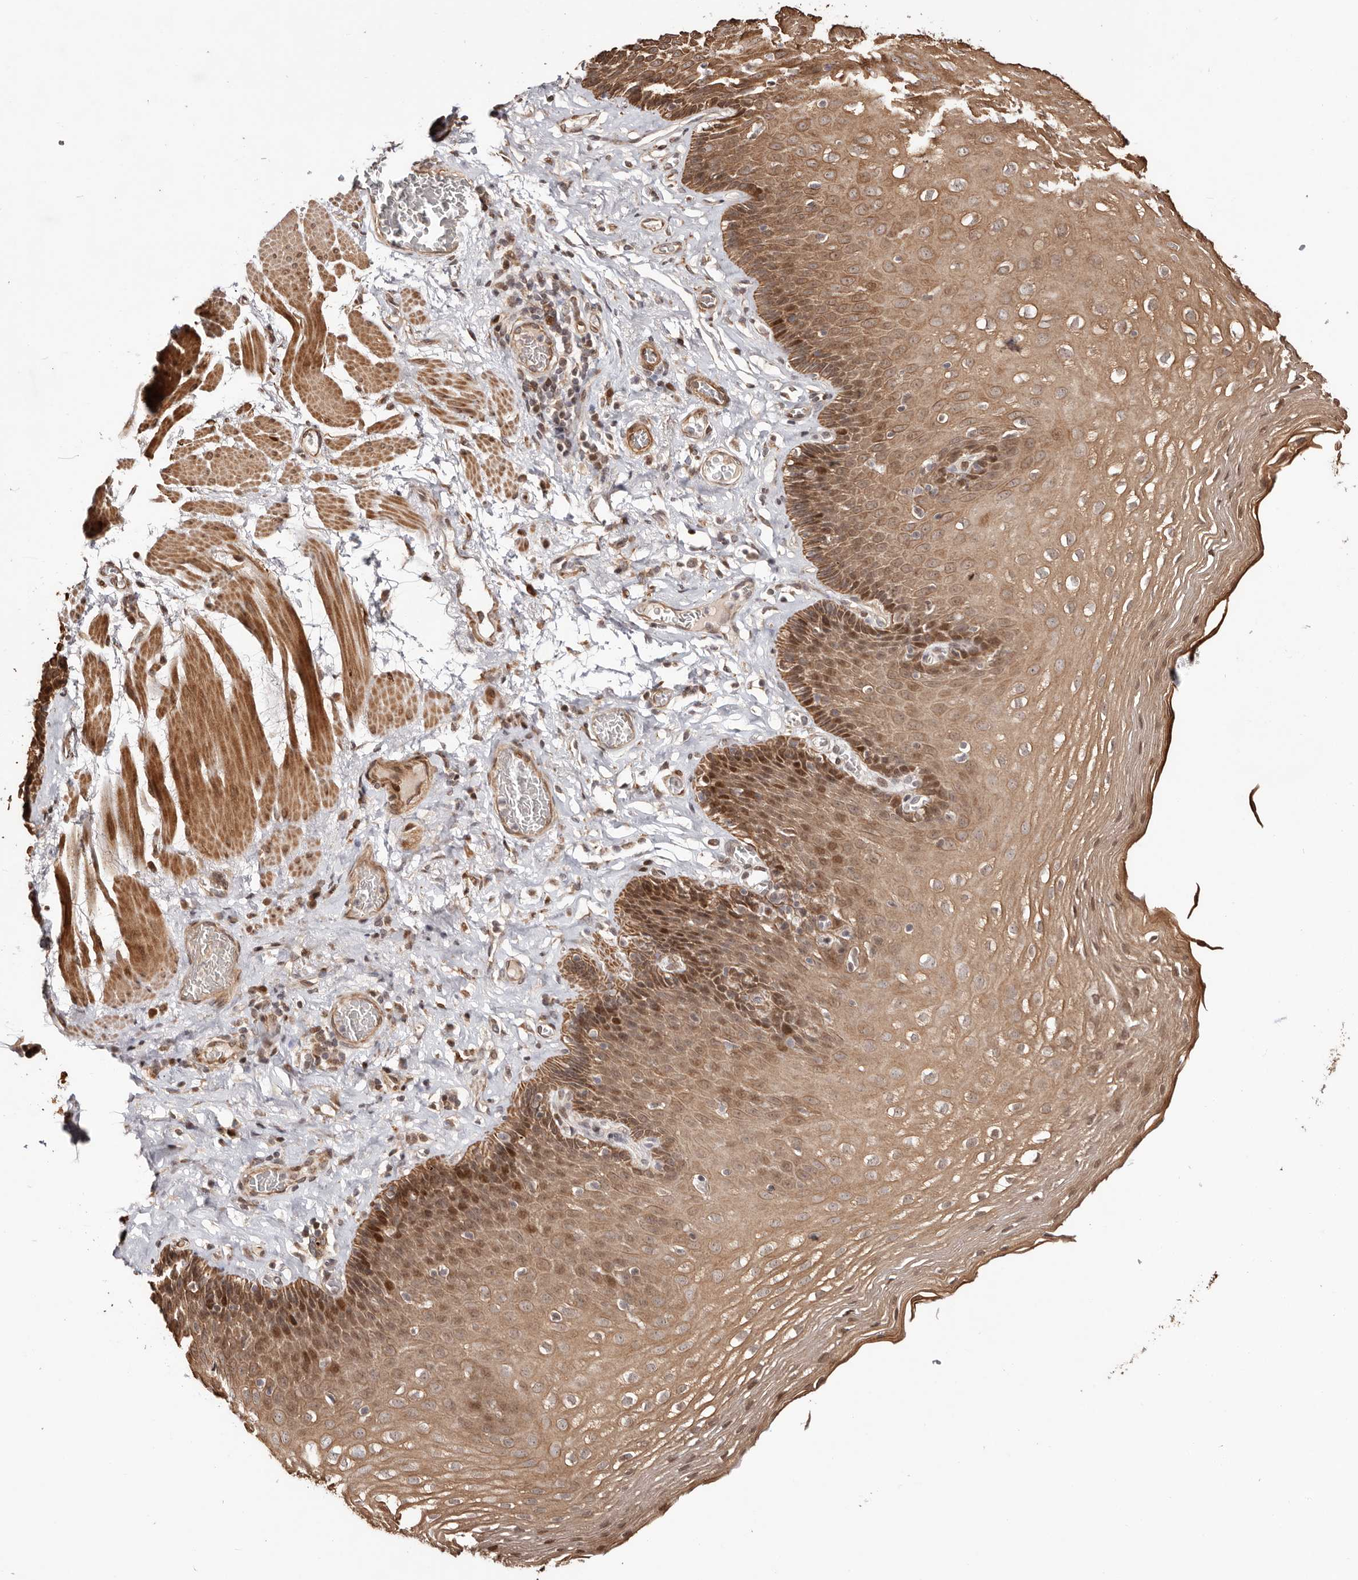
{"staining": {"intensity": "moderate", "quantity": ">75%", "location": "cytoplasmic/membranous,nuclear"}, "tissue": "esophagus", "cell_type": "Squamous epithelial cells", "image_type": "normal", "snomed": [{"axis": "morphology", "description": "Normal tissue, NOS"}, {"axis": "topography", "description": "Esophagus"}], "caption": "Immunohistochemistry (IHC) of benign esophagus demonstrates medium levels of moderate cytoplasmic/membranous,nuclear staining in approximately >75% of squamous epithelial cells.", "gene": "HIVEP3", "patient": {"sex": "female", "age": 66}}